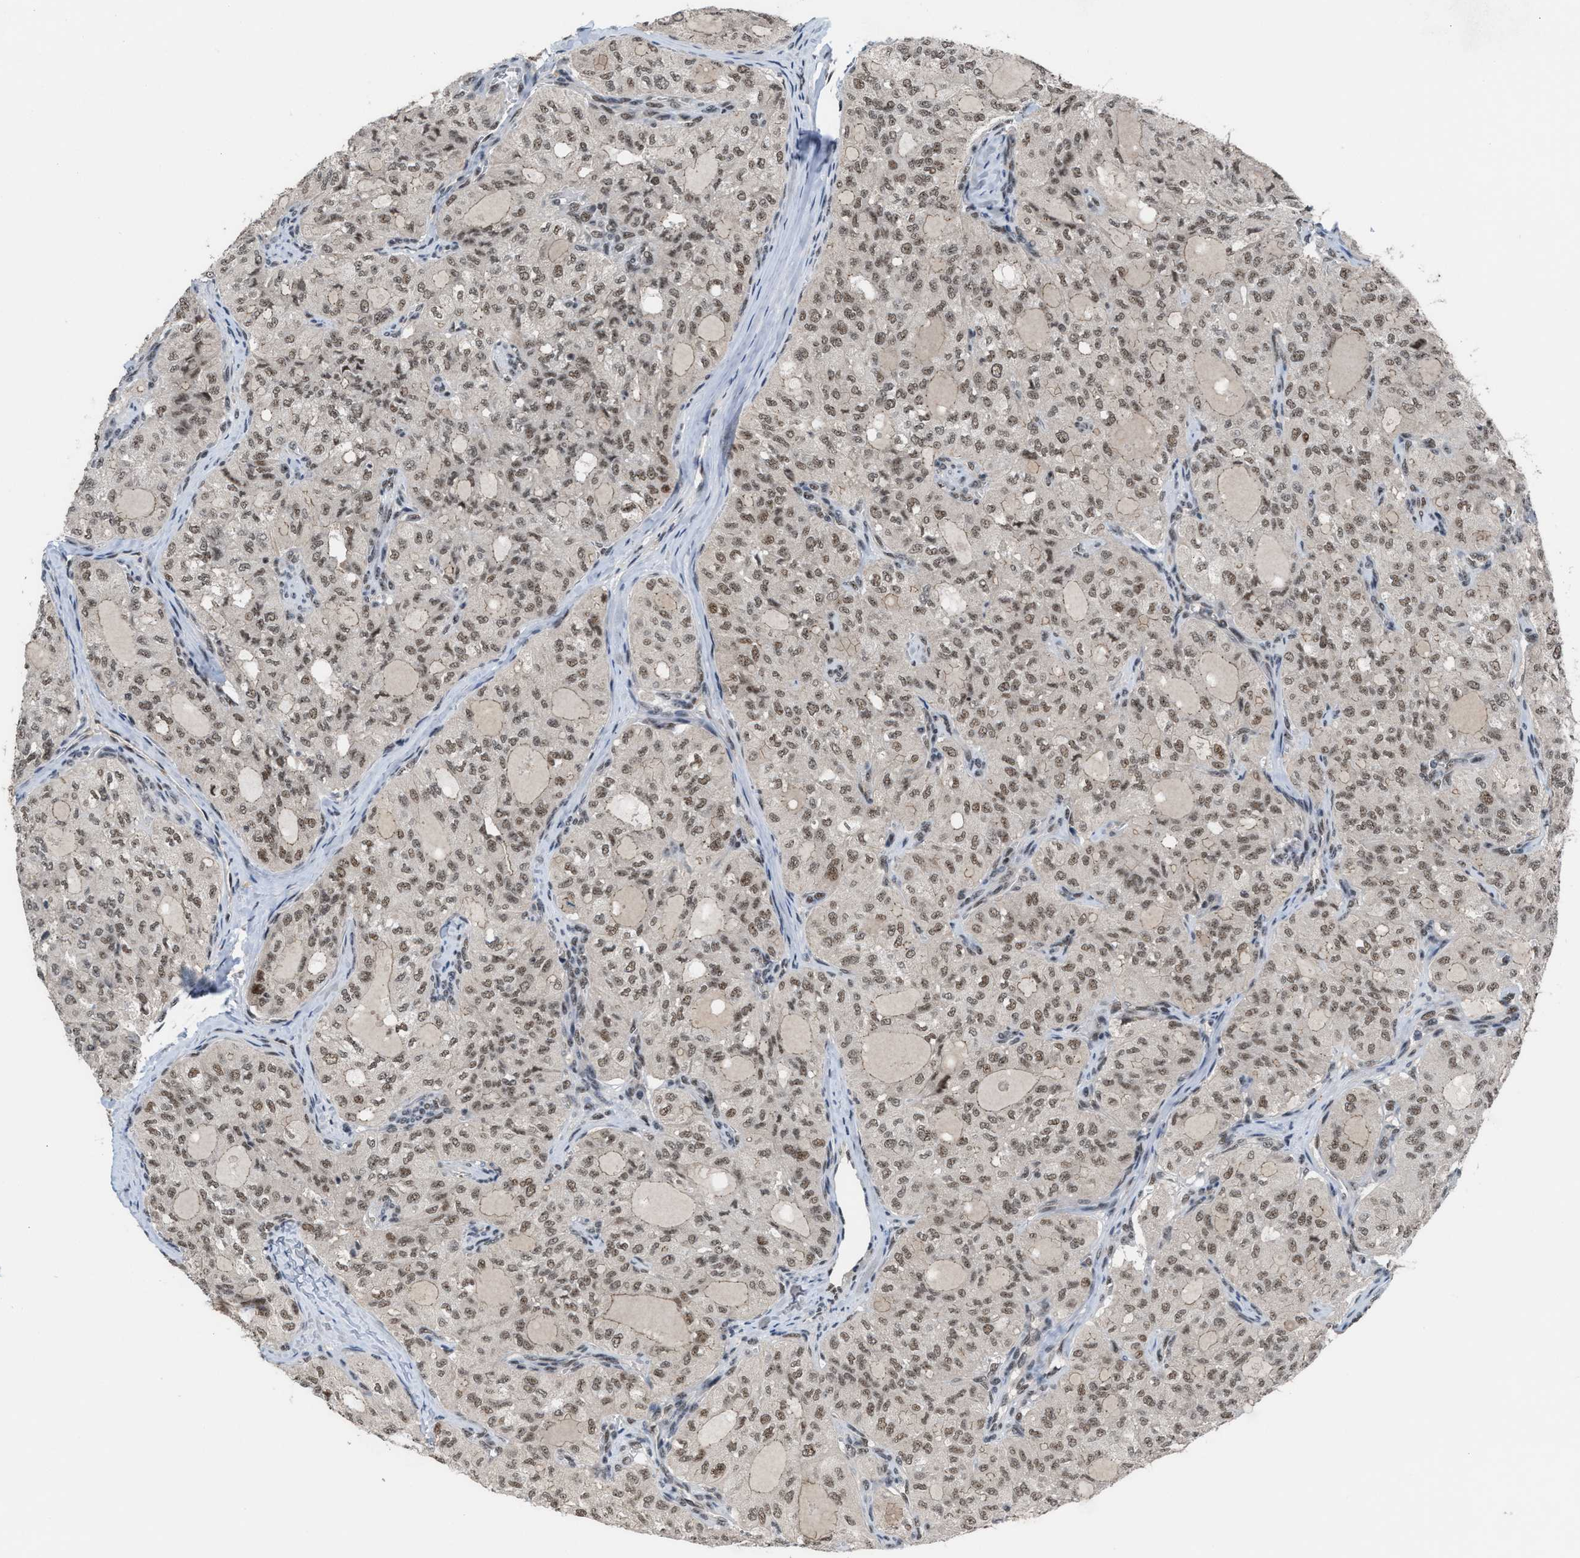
{"staining": {"intensity": "moderate", "quantity": ">75%", "location": "nuclear"}, "tissue": "thyroid cancer", "cell_type": "Tumor cells", "image_type": "cancer", "snomed": [{"axis": "morphology", "description": "Follicular adenoma carcinoma, NOS"}, {"axis": "topography", "description": "Thyroid gland"}], "caption": "The micrograph exhibits staining of thyroid cancer (follicular adenoma carcinoma), revealing moderate nuclear protein staining (brown color) within tumor cells.", "gene": "PRPF4", "patient": {"sex": "male", "age": 75}}